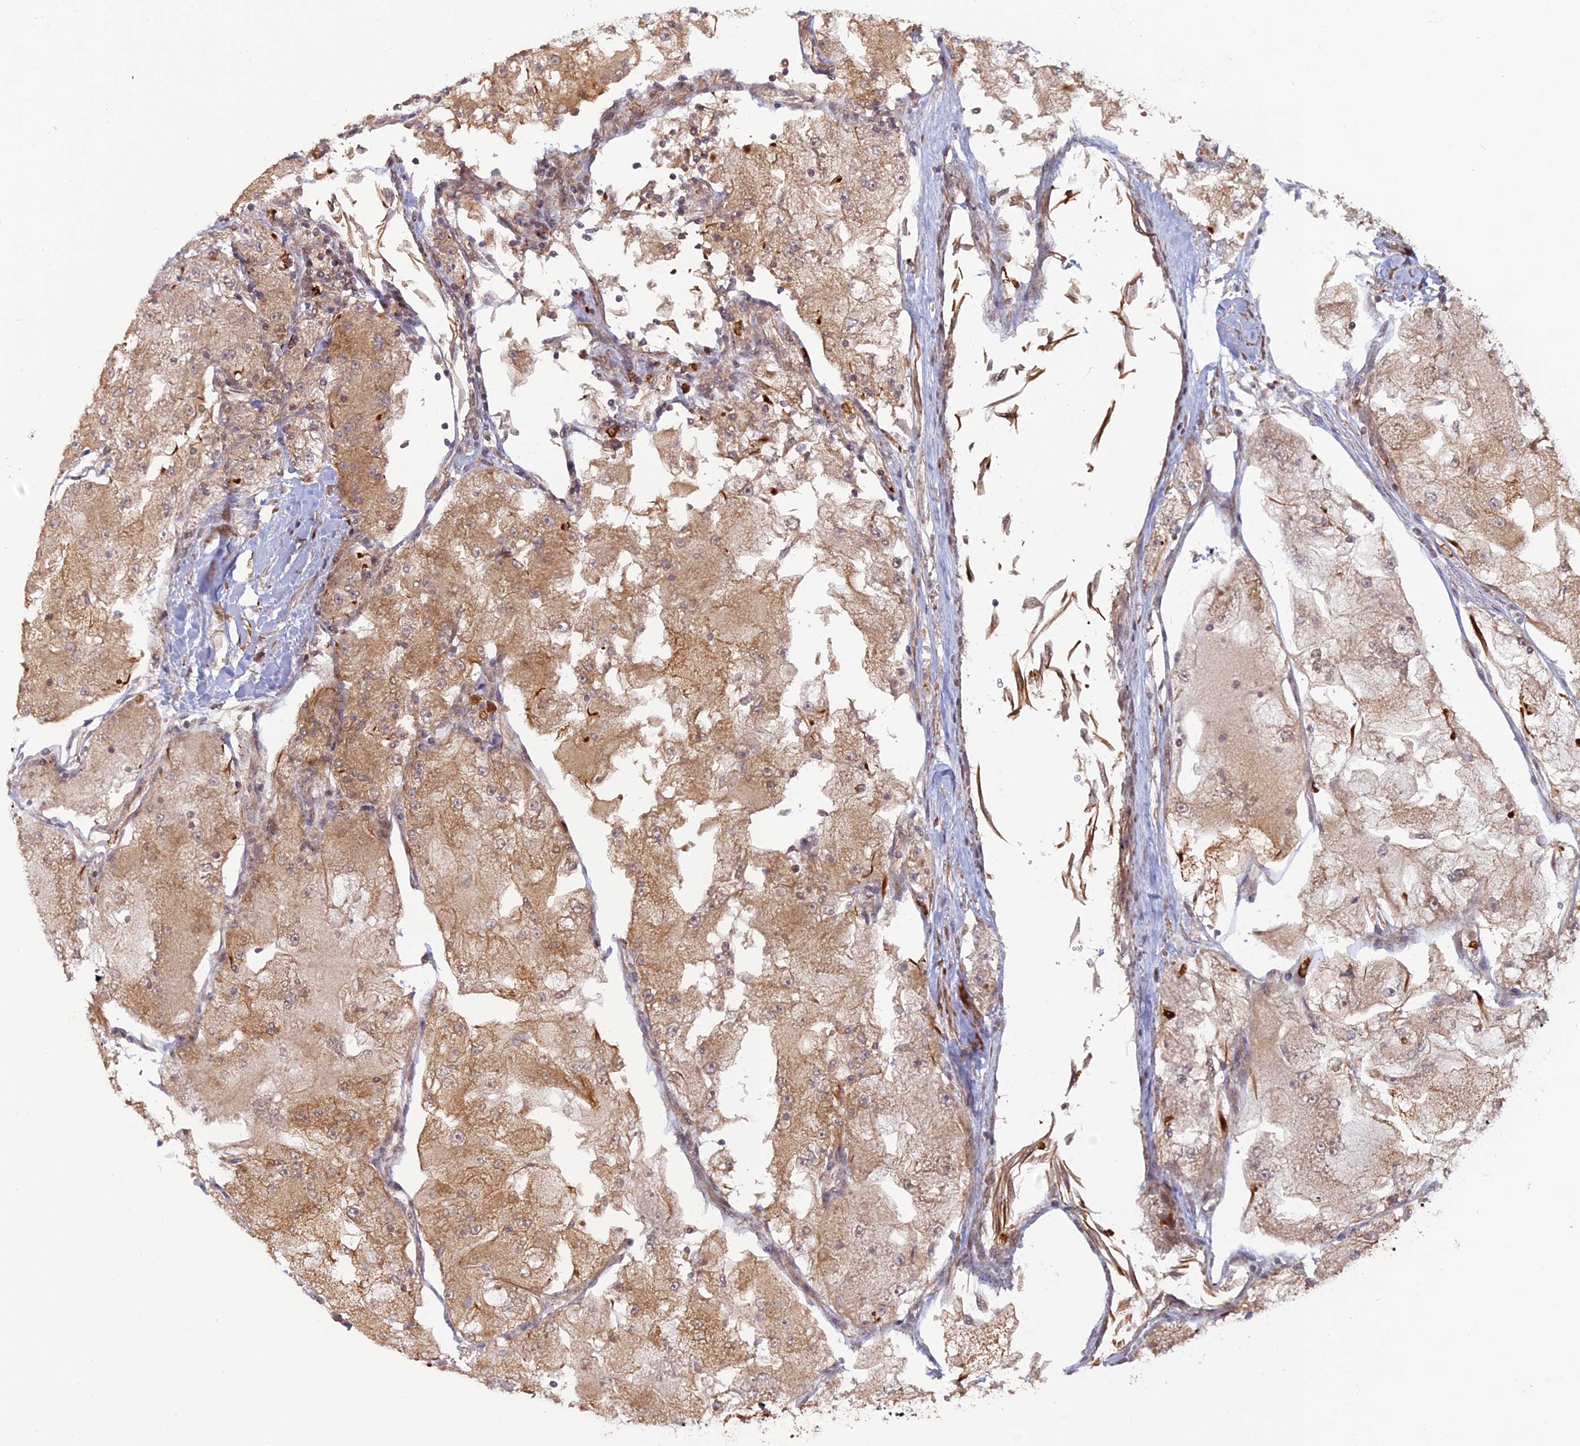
{"staining": {"intensity": "moderate", "quantity": ">75%", "location": "cytoplasmic/membranous"}, "tissue": "renal cancer", "cell_type": "Tumor cells", "image_type": "cancer", "snomed": [{"axis": "morphology", "description": "Adenocarcinoma, NOS"}, {"axis": "topography", "description": "Kidney"}], "caption": "Immunohistochemistry (DAB (3,3'-diaminobenzidine)) staining of human renal cancer (adenocarcinoma) demonstrates moderate cytoplasmic/membranous protein positivity in approximately >75% of tumor cells. (brown staining indicates protein expression, while blue staining denotes nuclei).", "gene": "PHLDB3", "patient": {"sex": "female", "age": 72}}